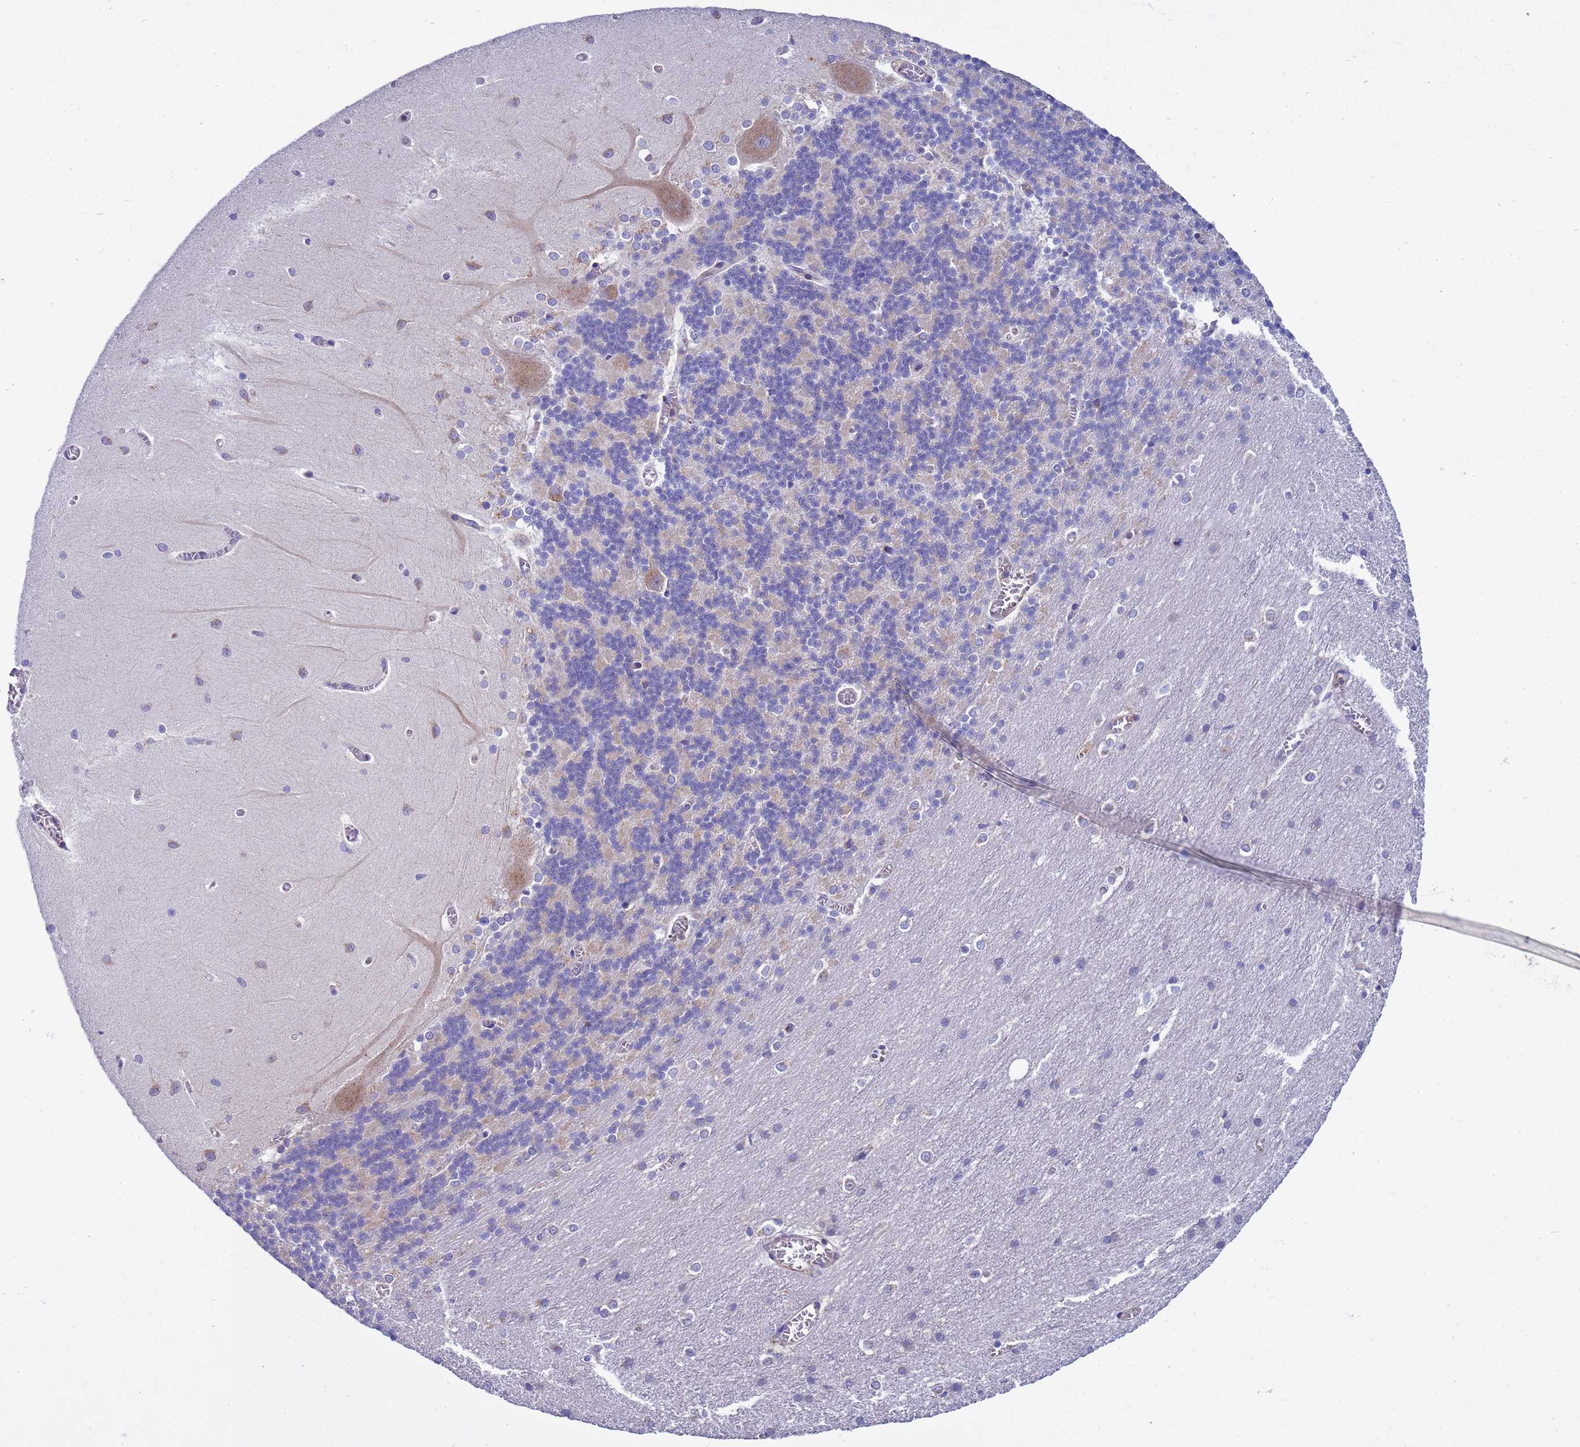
{"staining": {"intensity": "negative", "quantity": "none", "location": "none"}, "tissue": "cerebellum", "cell_type": "Cells in granular layer", "image_type": "normal", "snomed": [{"axis": "morphology", "description": "Normal tissue, NOS"}, {"axis": "topography", "description": "Cerebellum"}], "caption": "The image reveals no significant expression in cells in granular layer of cerebellum. Brightfield microscopy of immunohistochemistry (IHC) stained with DAB (3,3'-diaminobenzidine) (brown) and hematoxylin (blue), captured at high magnification.", "gene": "ANAPC1", "patient": {"sex": "male", "age": 37}}